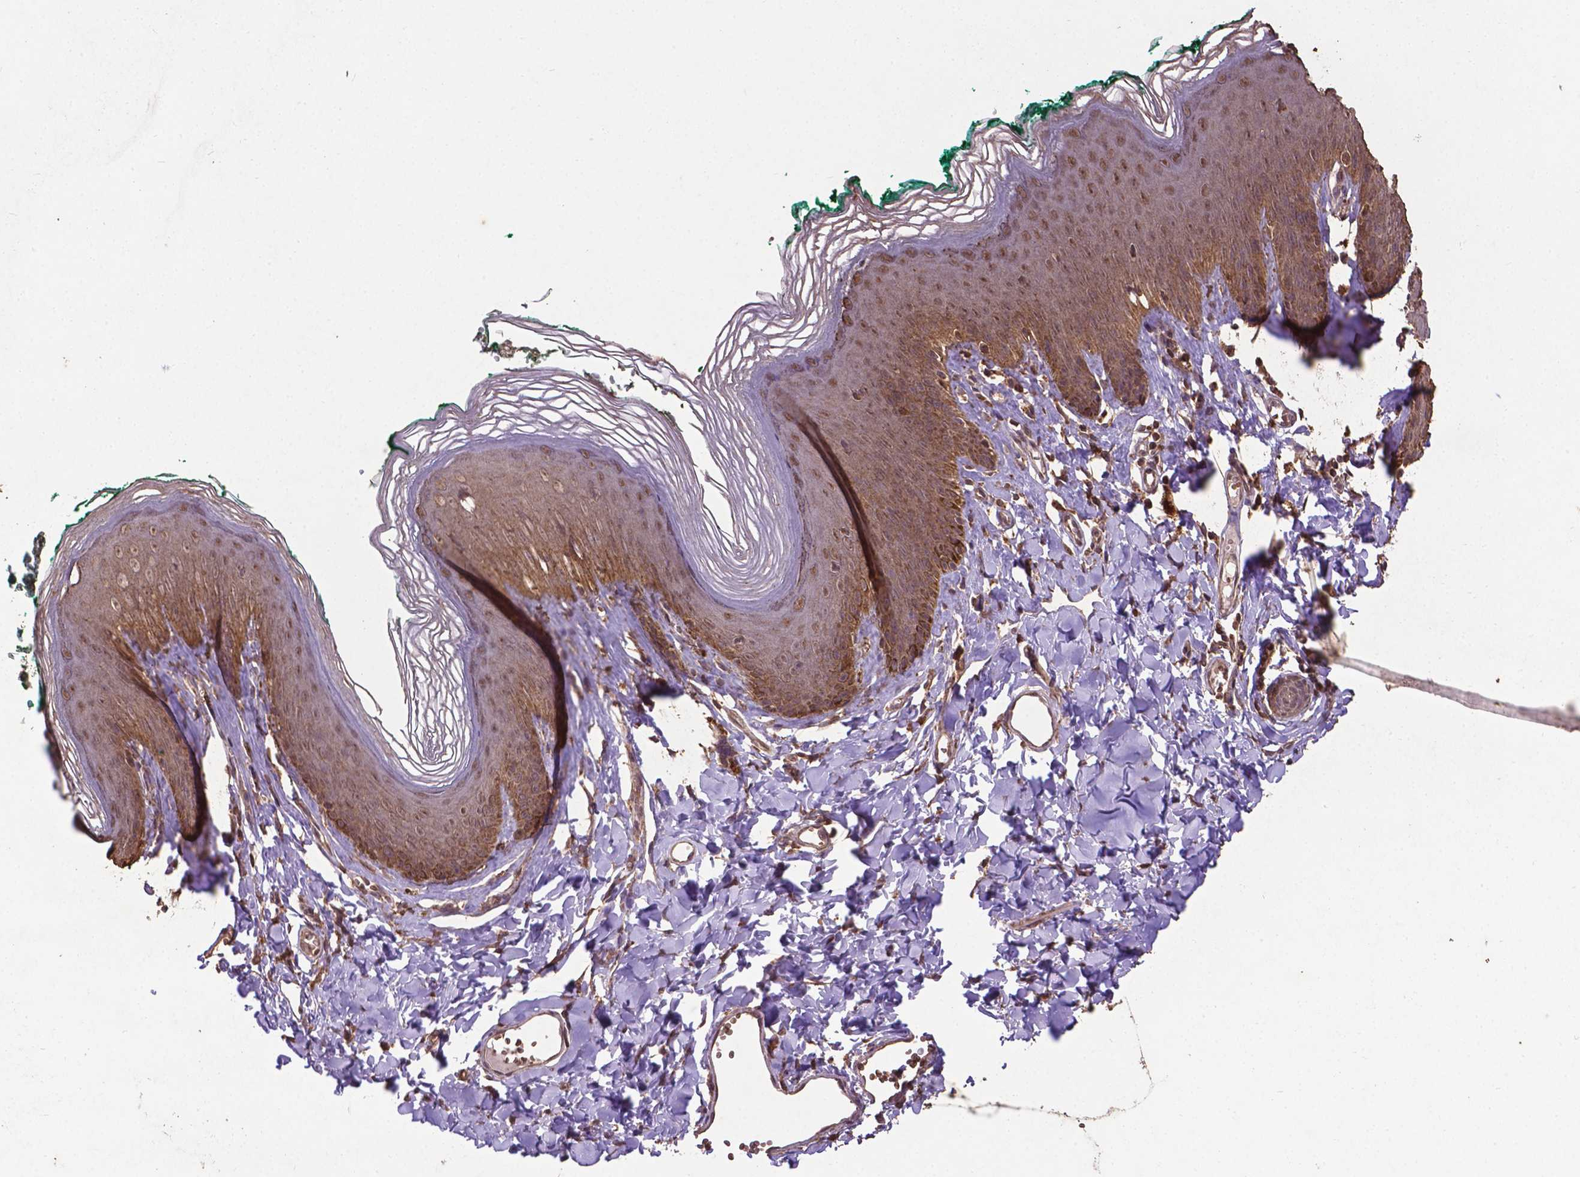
{"staining": {"intensity": "moderate", "quantity": ">75%", "location": "cytoplasmic/membranous,nuclear"}, "tissue": "skin", "cell_type": "Epidermal cells", "image_type": "normal", "snomed": [{"axis": "morphology", "description": "Normal tissue, NOS"}, {"axis": "topography", "description": "Vulva"}, {"axis": "topography", "description": "Peripheral nerve tissue"}], "caption": "The photomicrograph exhibits staining of unremarkable skin, revealing moderate cytoplasmic/membranous,nuclear protein positivity (brown color) within epidermal cells.", "gene": "DCAF1", "patient": {"sex": "female", "age": 66}}